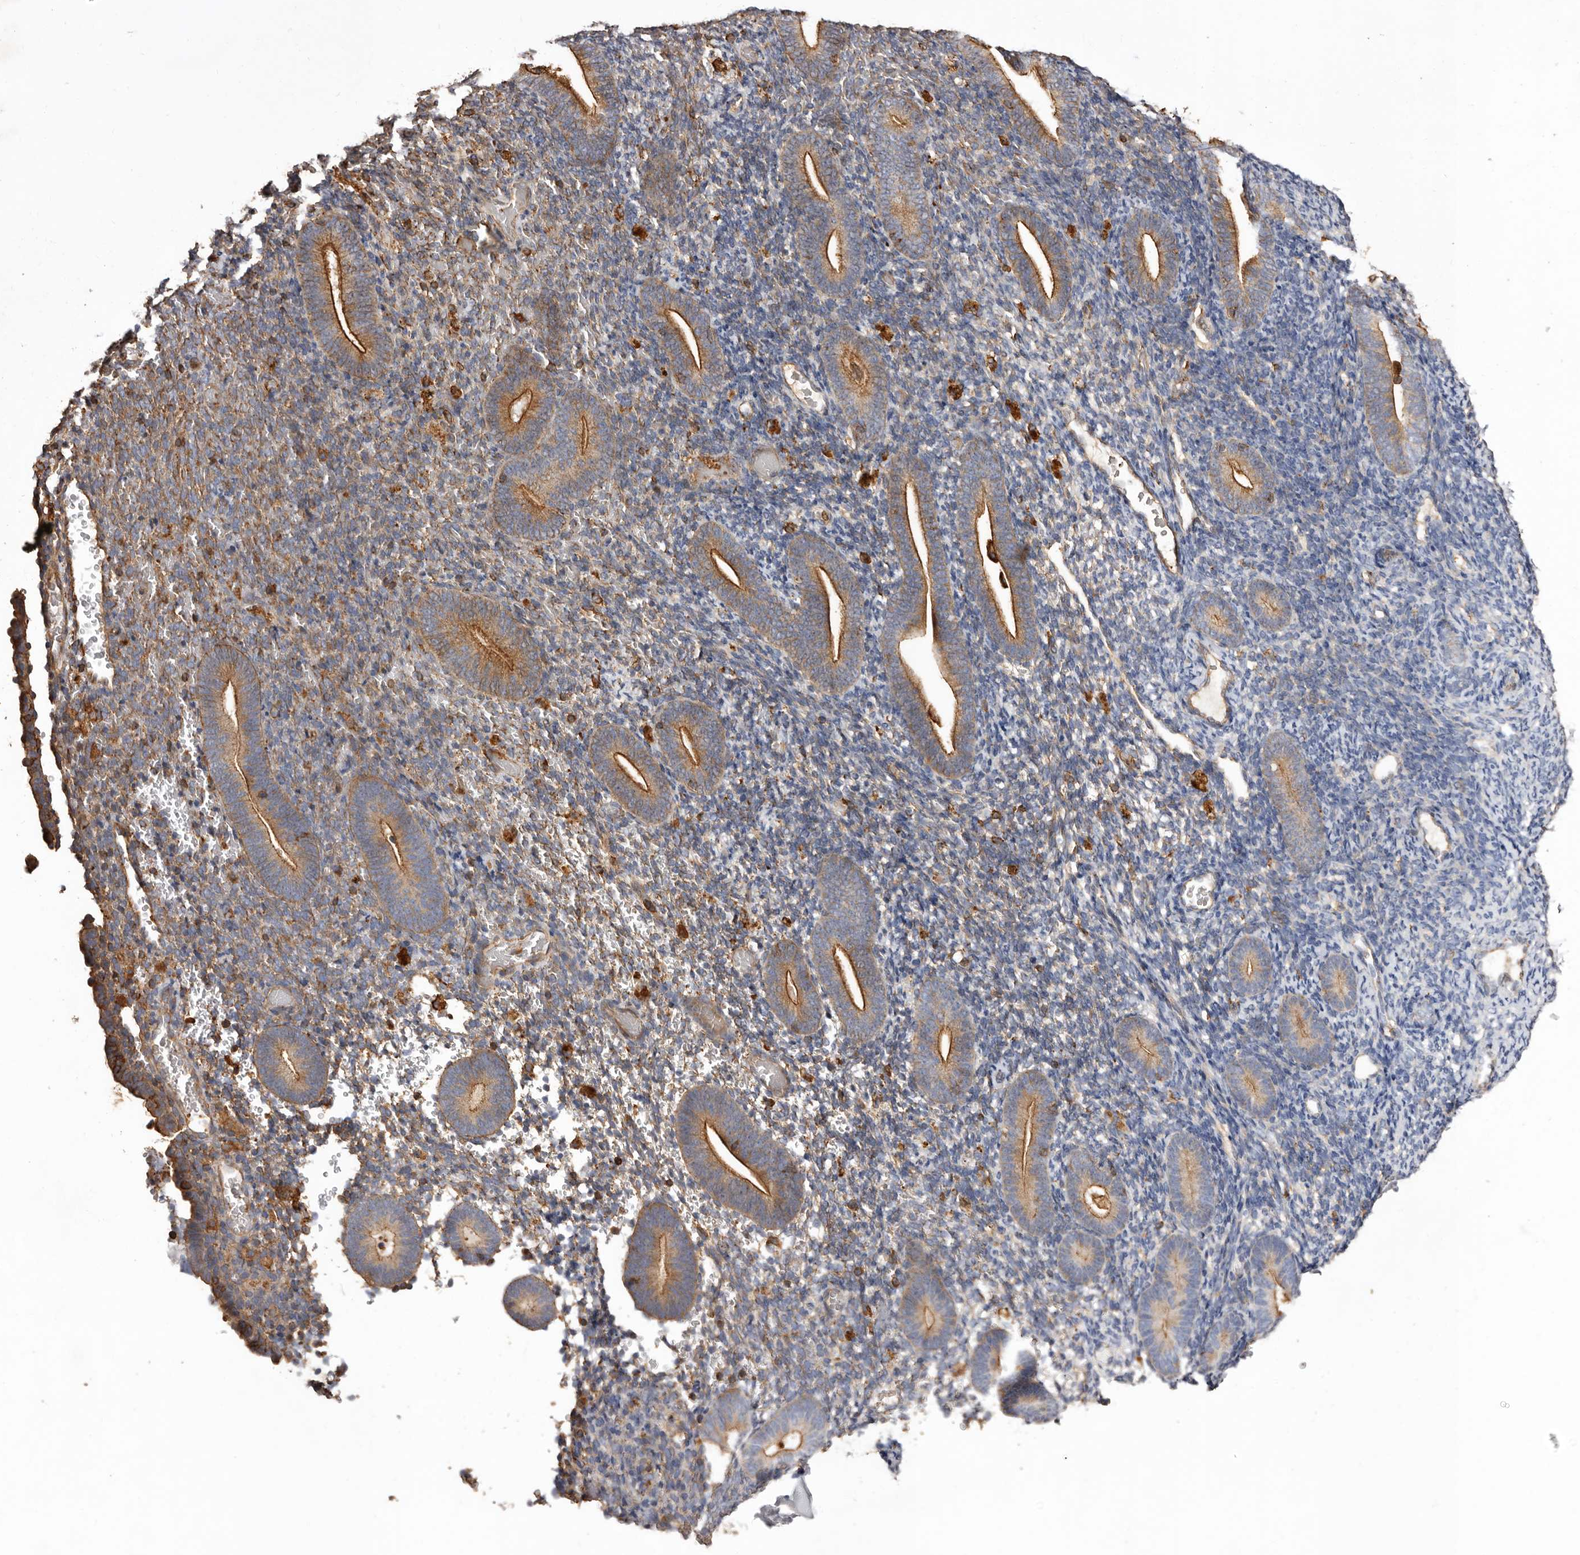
{"staining": {"intensity": "weak", "quantity": "25%-75%", "location": "cytoplasmic/membranous"}, "tissue": "endometrium", "cell_type": "Cells in endometrial stroma", "image_type": "normal", "snomed": [{"axis": "morphology", "description": "Normal tissue, NOS"}, {"axis": "topography", "description": "Endometrium"}], "caption": "Cells in endometrial stroma display low levels of weak cytoplasmic/membranous expression in about 25%-75% of cells in unremarkable endometrium.", "gene": "COQ8B", "patient": {"sex": "female", "age": 51}}